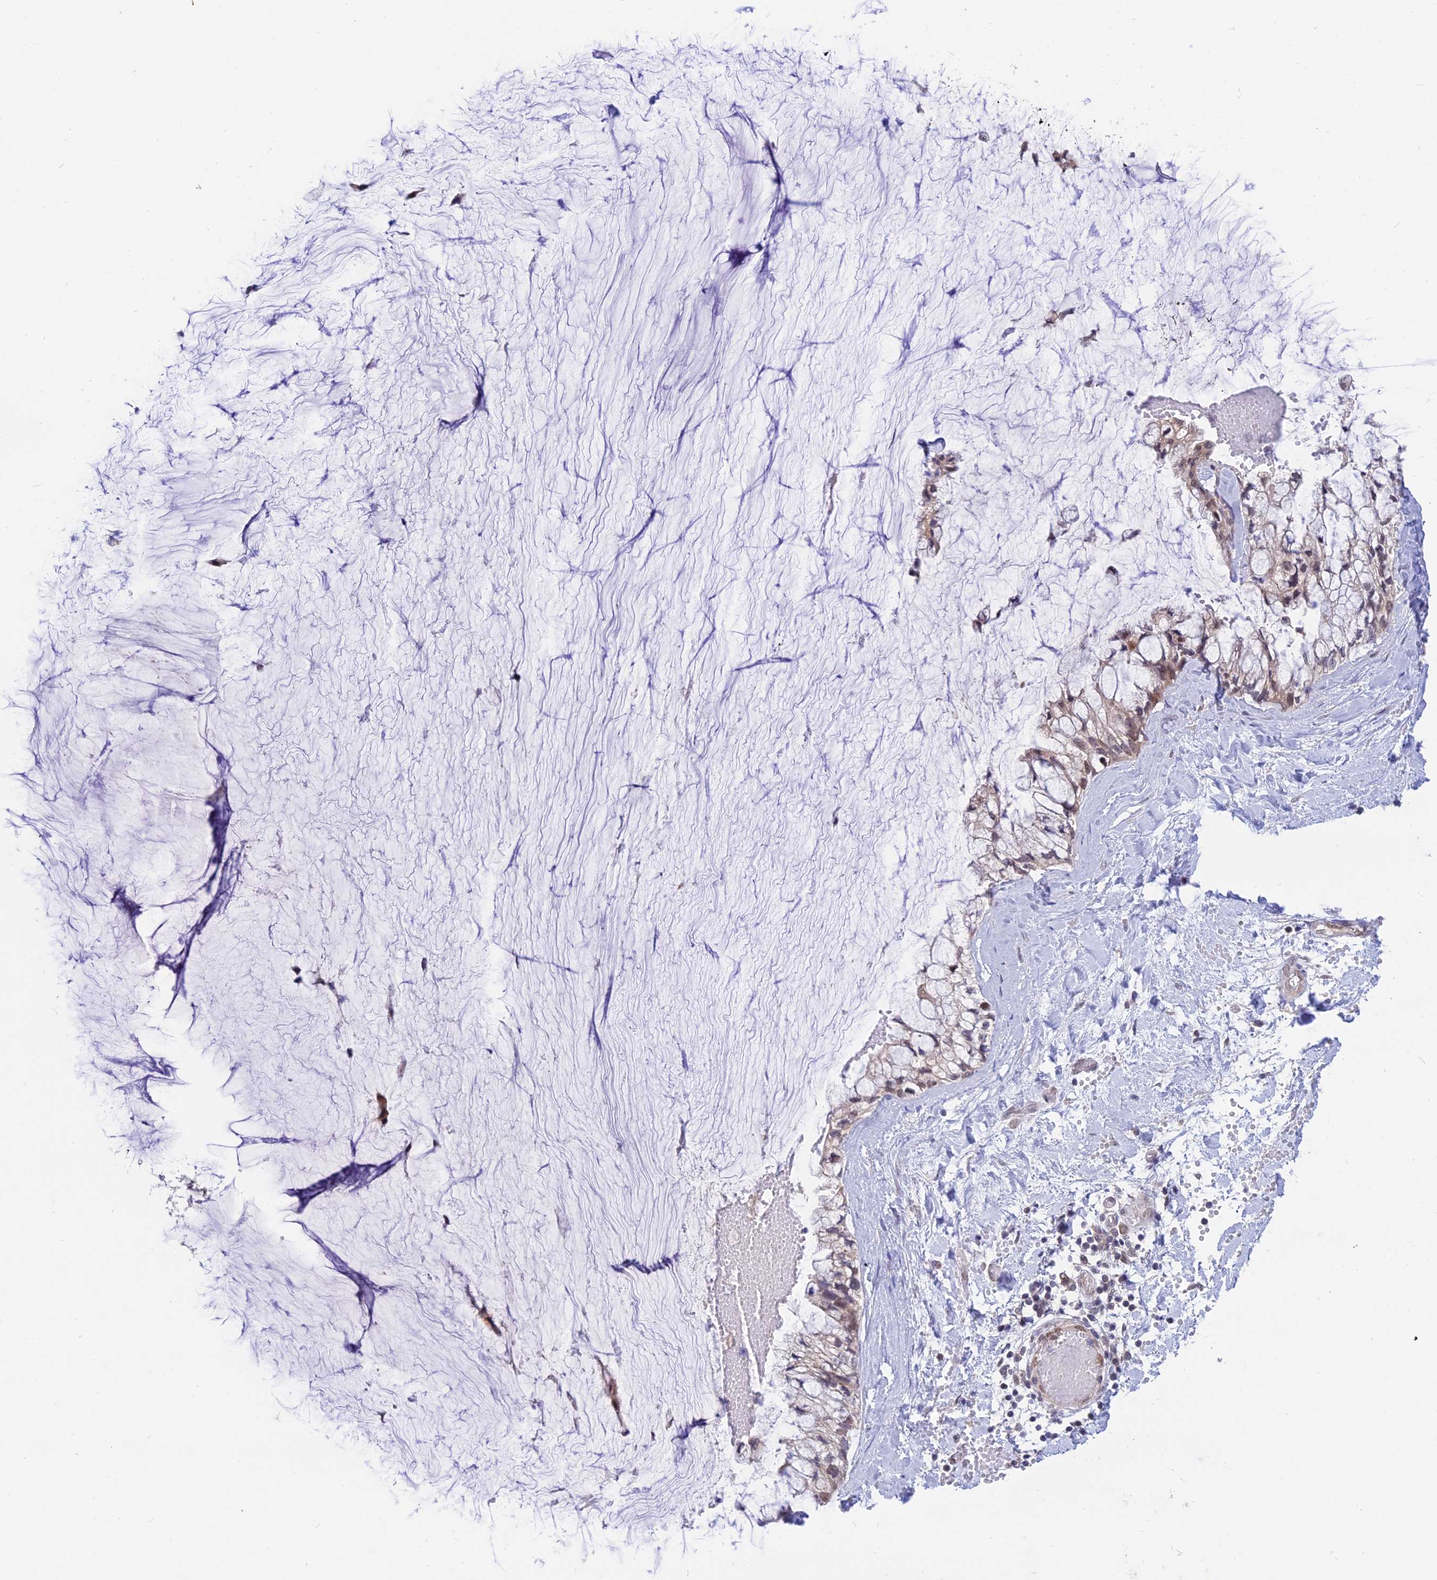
{"staining": {"intensity": "weak", "quantity": "25%-75%", "location": "nuclear"}, "tissue": "ovarian cancer", "cell_type": "Tumor cells", "image_type": "cancer", "snomed": [{"axis": "morphology", "description": "Cystadenocarcinoma, mucinous, NOS"}, {"axis": "topography", "description": "Ovary"}], "caption": "Brown immunohistochemical staining in human ovarian cancer (mucinous cystadenocarcinoma) displays weak nuclear positivity in about 25%-75% of tumor cells.", "gene": "KCTD14", "patient": {"sex": "female", "age": 39}}